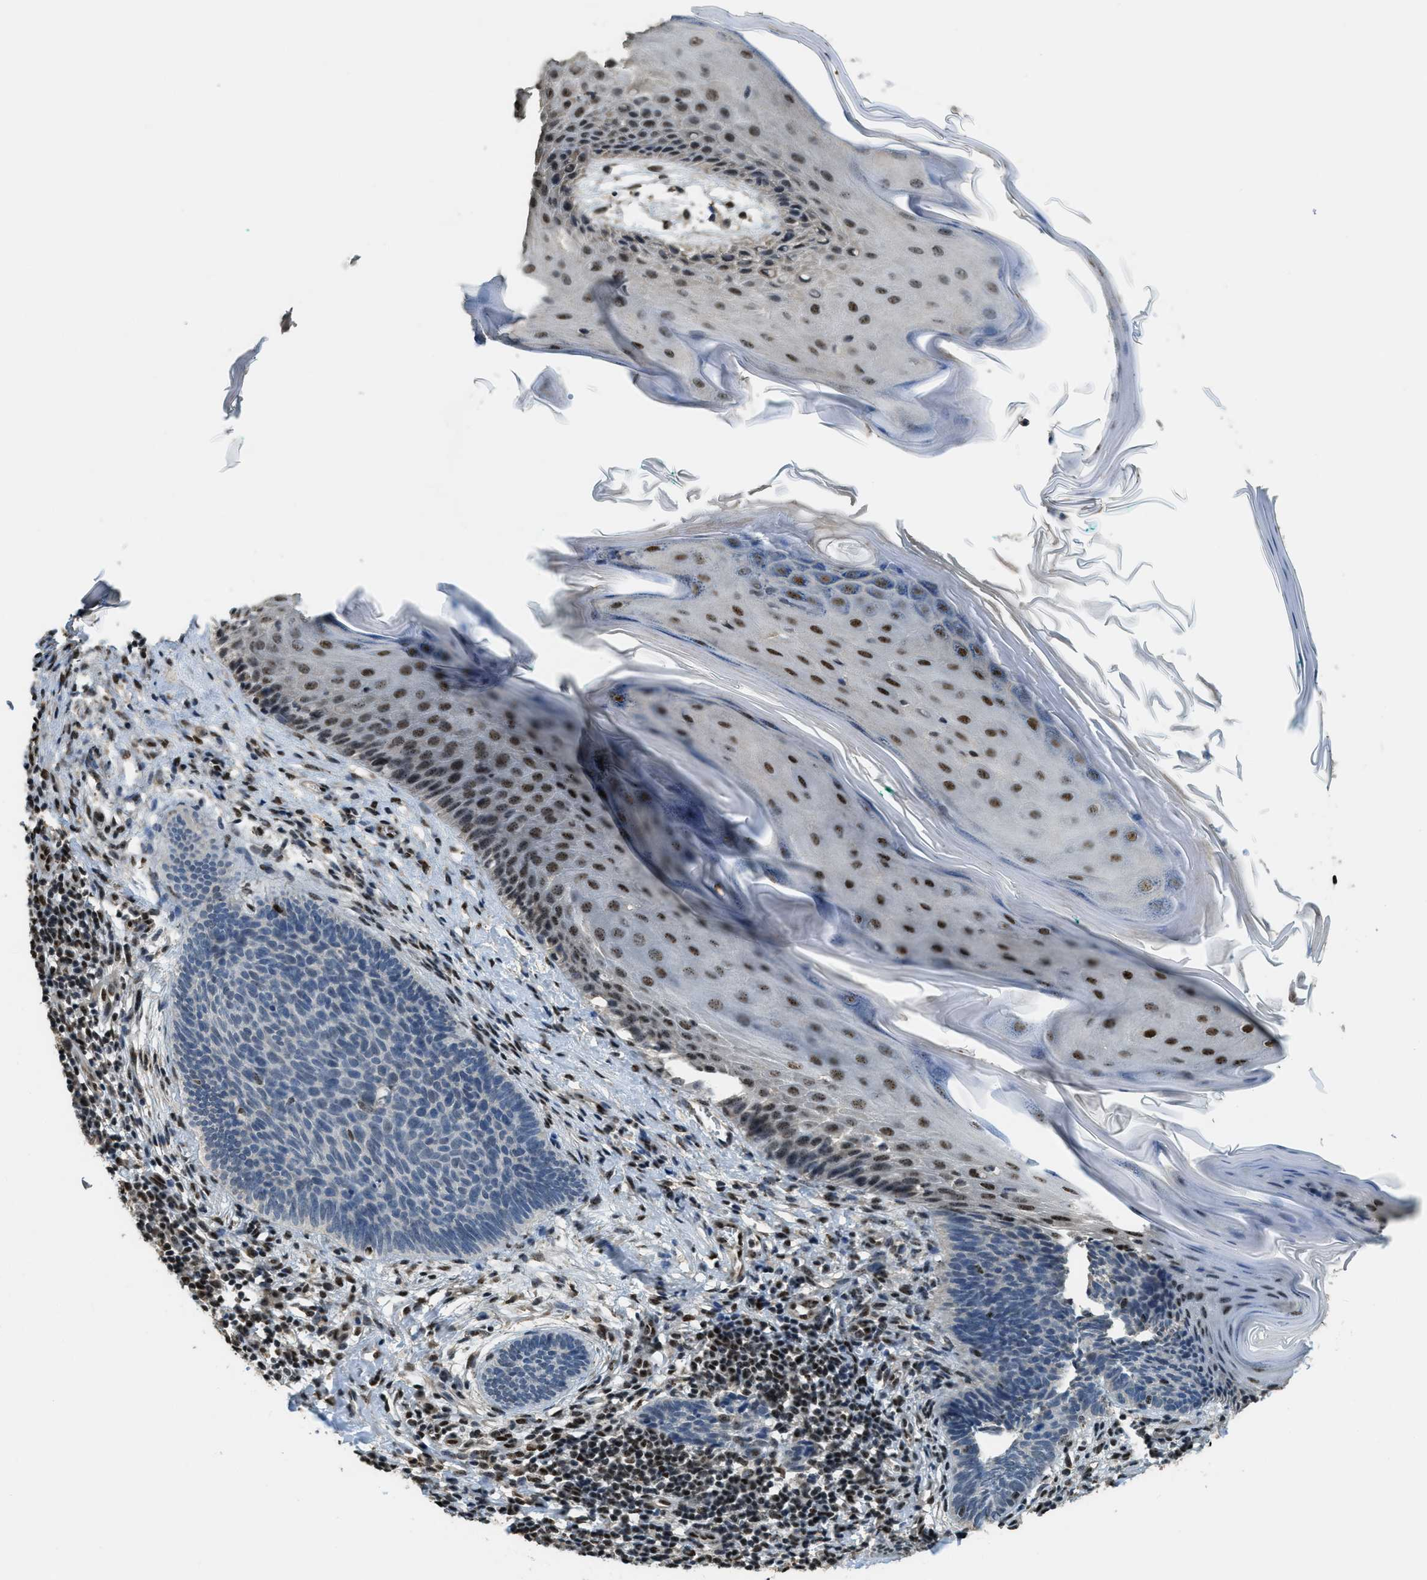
{"staining": {"intensity": "moderate", "quantity": "<25%", "location": "nuclear"}, "tissue": "skin cancer", "cell_type": "Tumor cells", "image_type": "cancer", "snomed": [{"axis": "morphology", "description": "Basal cell carcinoma"}, {"axis": "topography", "description": "Skin"}], "caption": "Protein staining by IHC reveals moderate nuclear expression in approximately <25% of tumor cells in skin basal cell carcinoma.", "gene": "SP100", "patient": {"sex": "male", "age": 60}}